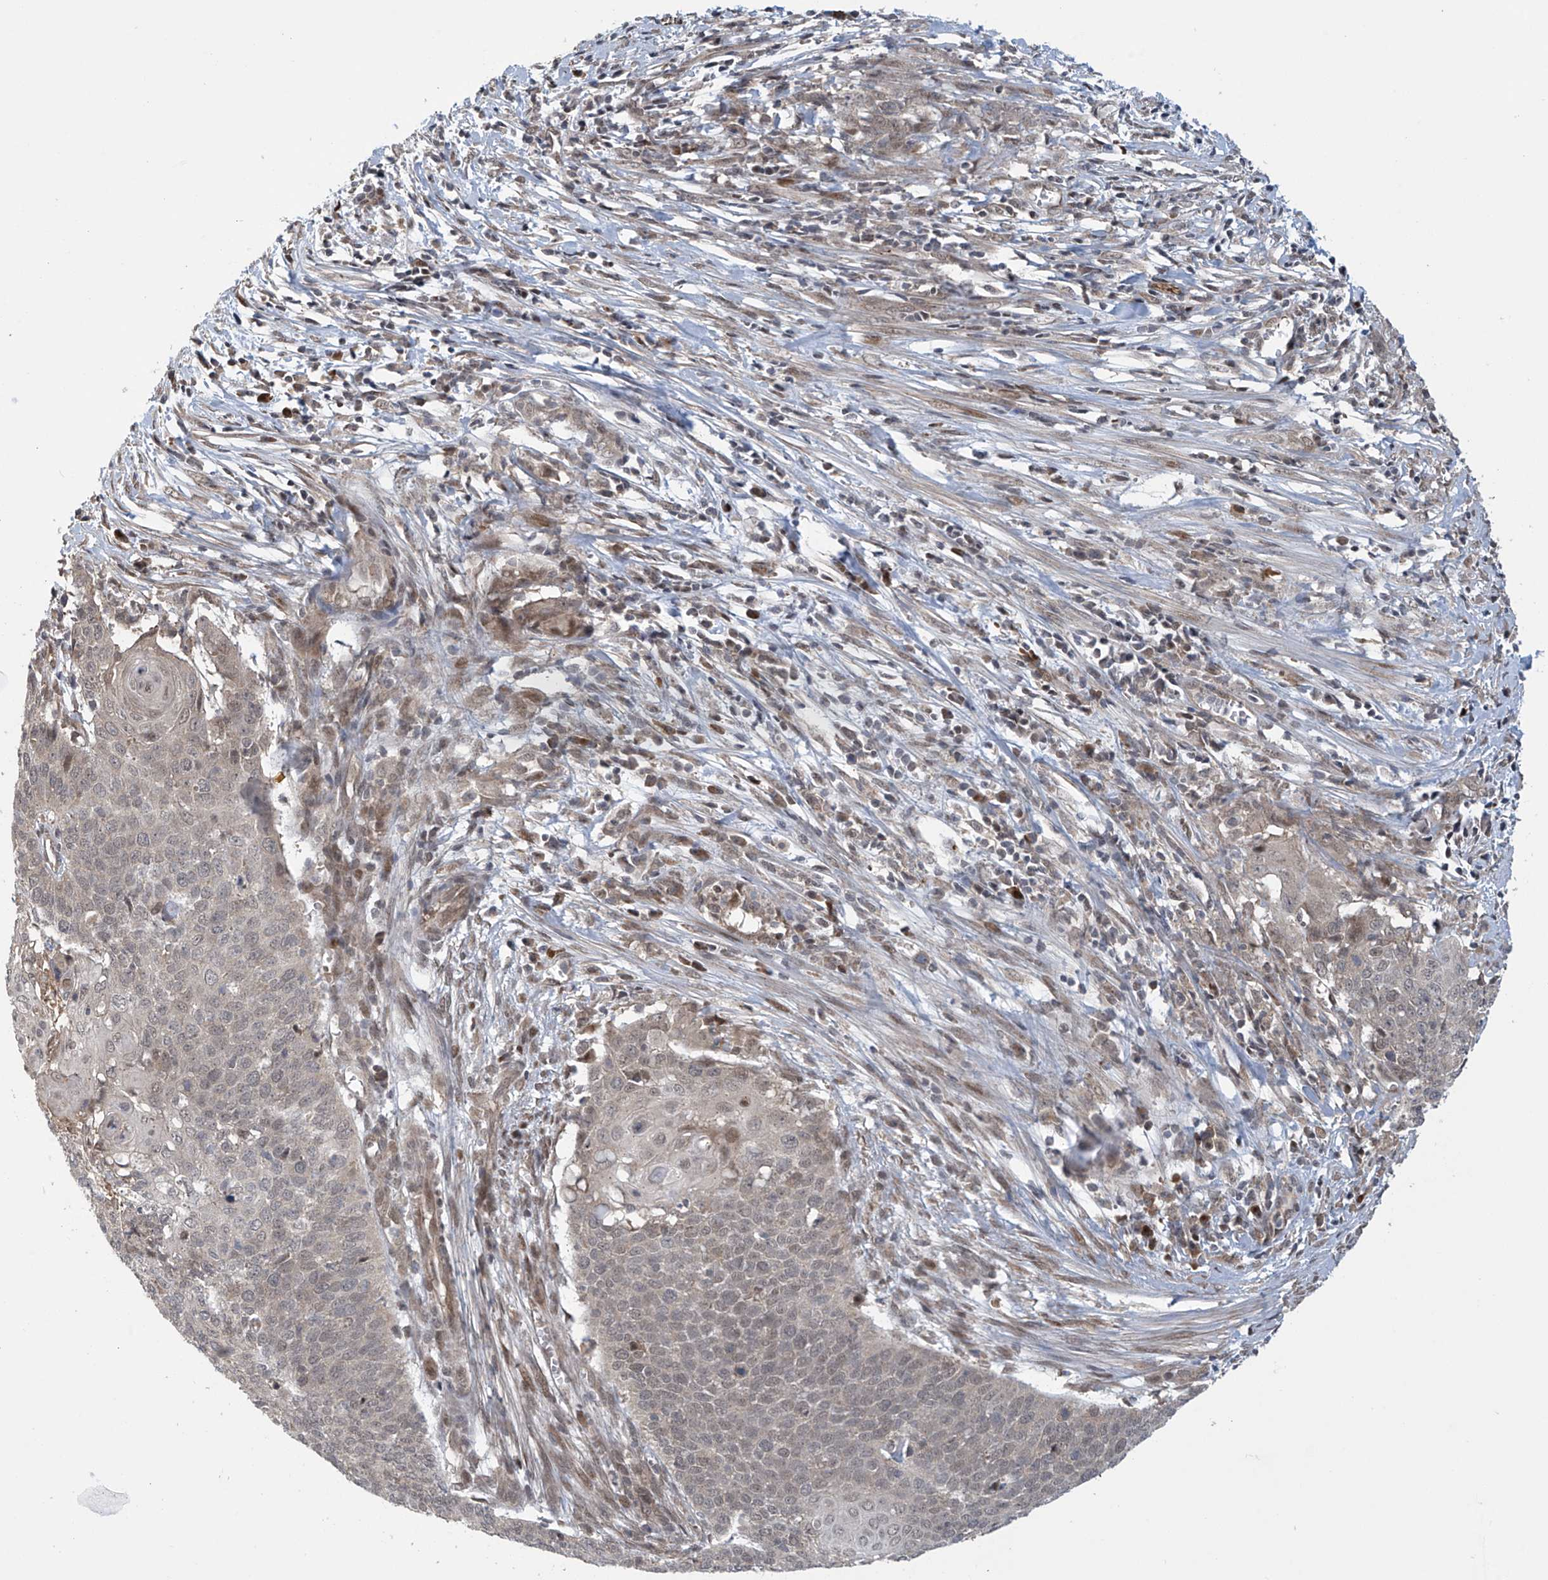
{"staining": {"intensity": "weak", "quantity": "<25%", "location": "nuclear"}, "tissue": "cervical cancer", "cell_type": "Tumor cells", "image_type": "cancer", "snomed": [{"axis": "morphology", "description": "Squamous cell carcinoma, NOS"}, {"axis": "topography", "description": "Cervix"}], "caption": "Immunohistochemical staining of cervical squamous cell carcinoma exhibits no significant positivity in tumor cells.", "gene": "ABHD13", "patient": {"sex": "female", "age": 39}}